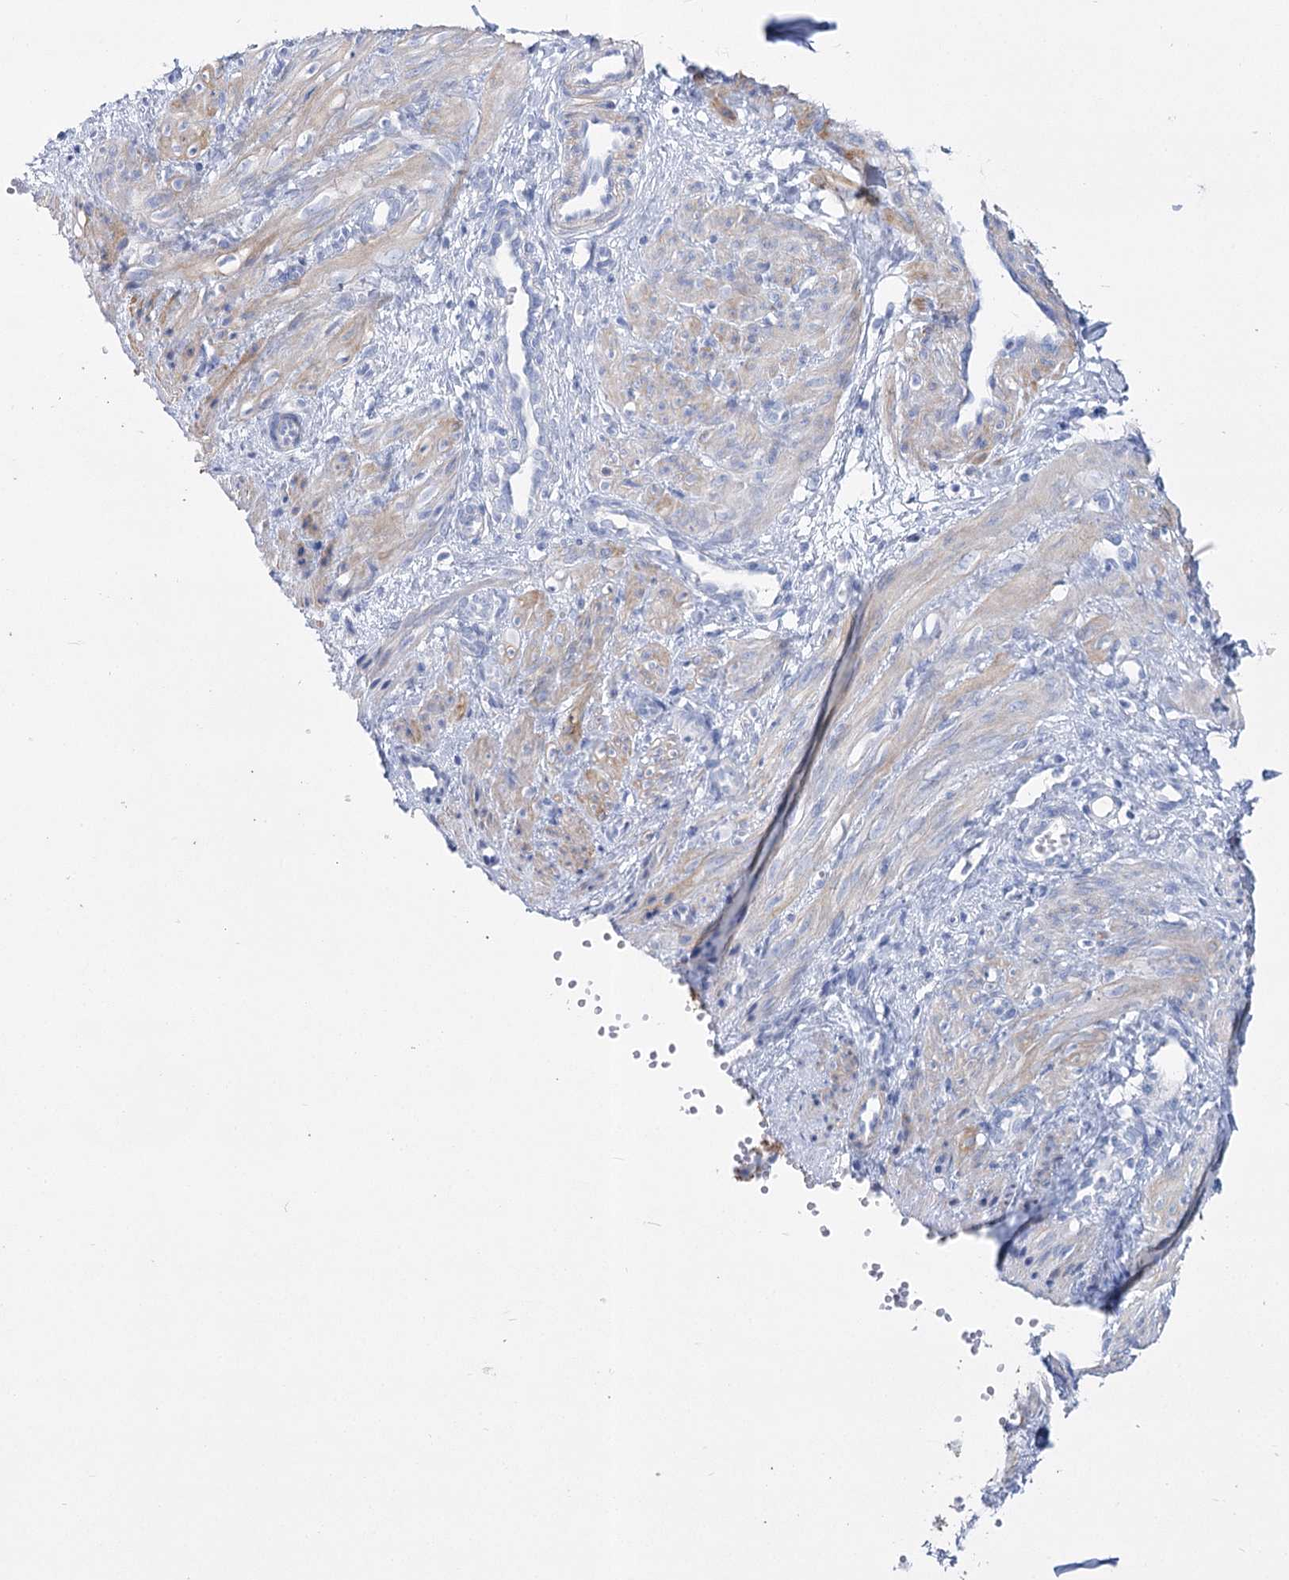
{"staining": {"intensity": "weak", "quantity": "25%-75%", "location": "cytoplasmic/membranous"}, "tissue": "smooth muscle", "cell_type": "Smooth muscle cells", "image_type": "normal", "snomed": [{"axis": "morphology", "description": "Normal tissue, NOS"}, {"axis": "topography", "description": "Endometrium"}], "caption": "Benign smooth muscle demonstrates weak cytoplasmic/membranous positivity in about 25%-75% of smooth muscle cells.", "gene": "PCDHA1", "patient": {"sex": "female", "age": 33}}